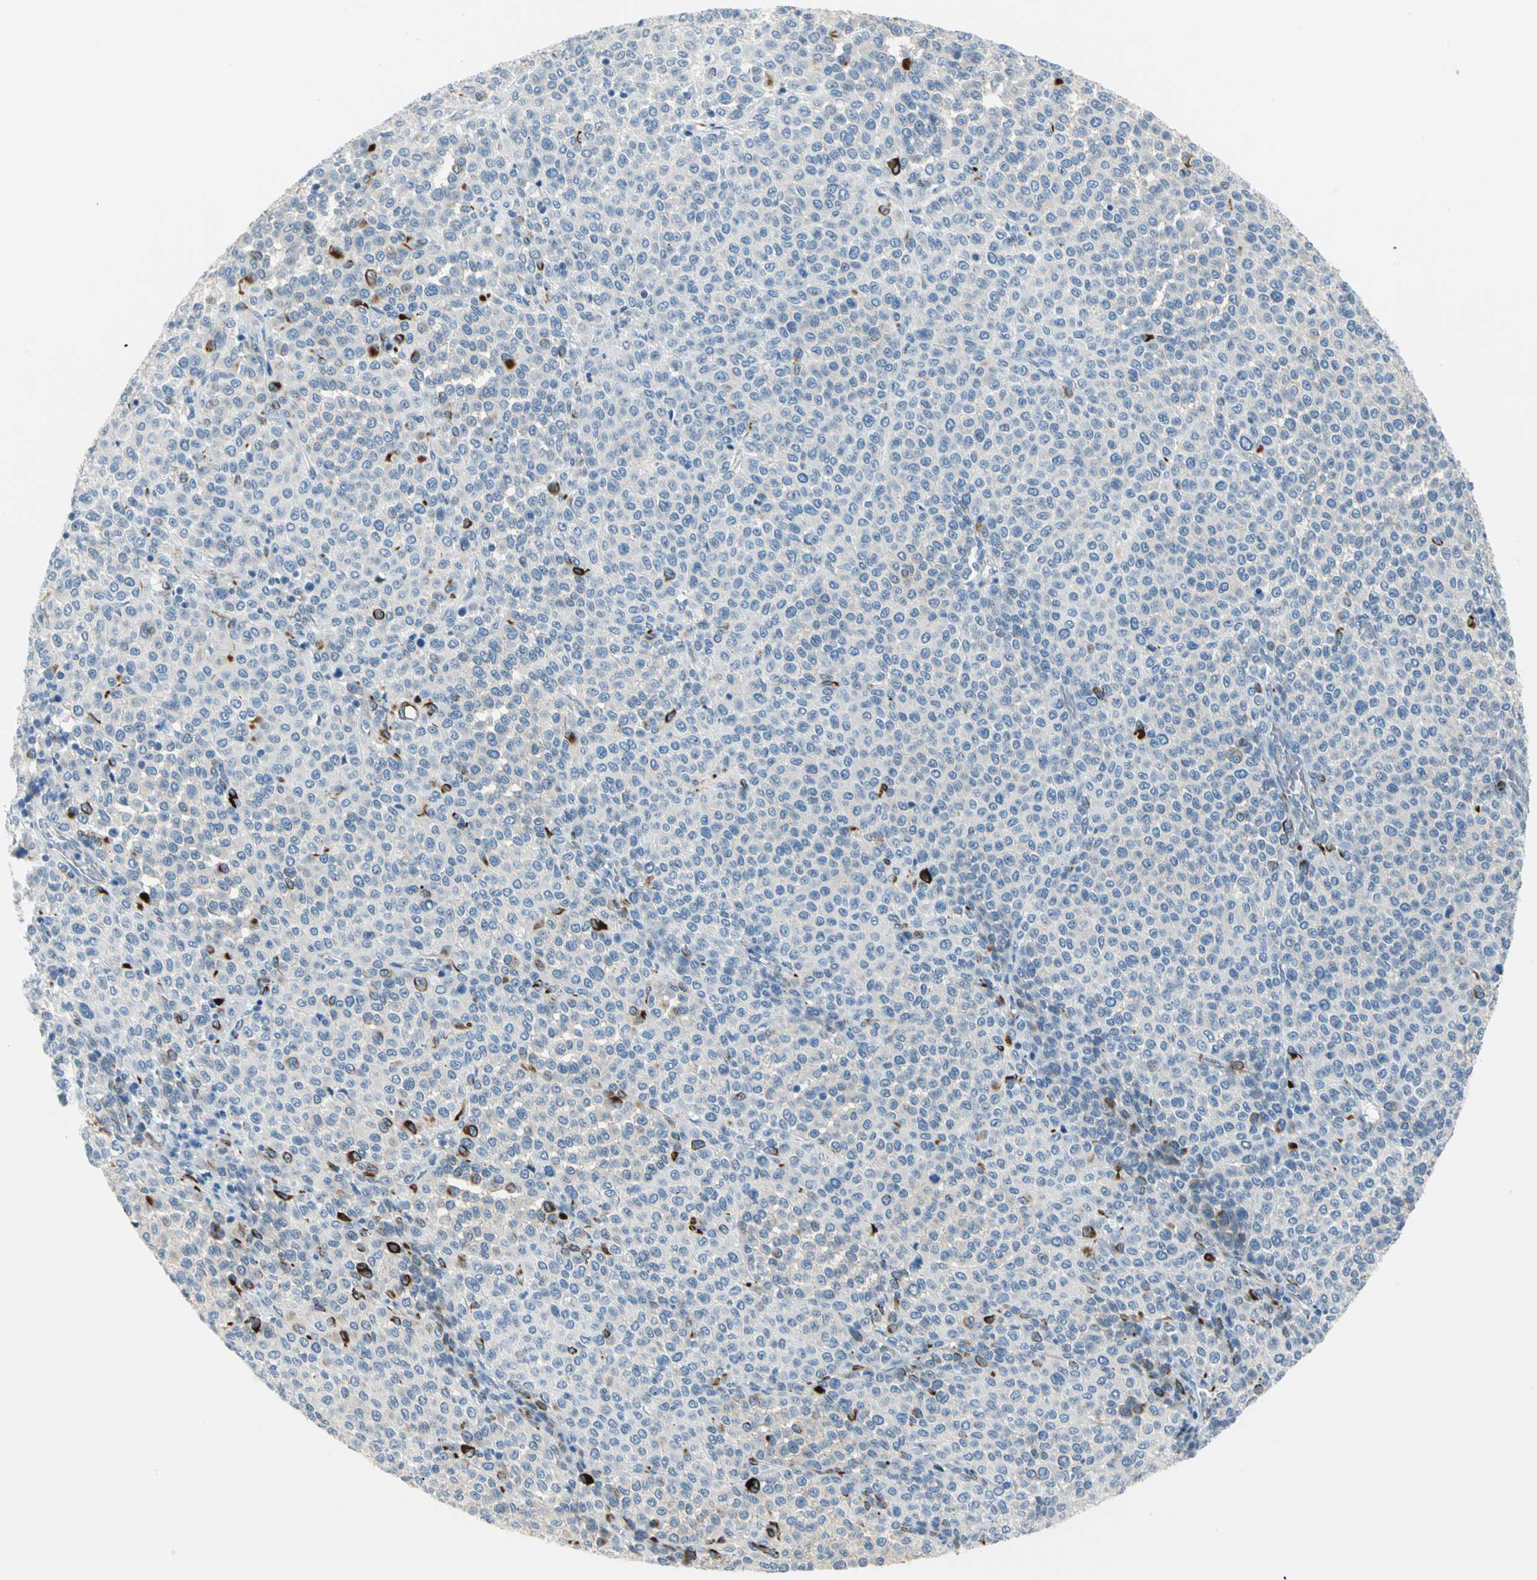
{"staining": {"intensity": "negative", "quantity": "none", "location": "none"}, "tissue": "melanoma", "cell_type": "Tumor cells", "image_type": "cancer", "snomed": [{"axis": "morphology", "description": "Malignant melanoma, Metastatic site"}, {"axis": "topography", "description": "Pancreas"}], "caption": "Protein analysis of malignant melanoma (metastatic site) shows no significant positivity in tumor cells.", "gene": "ALOX15", "patient": {"sex": "female", "age": 30}}